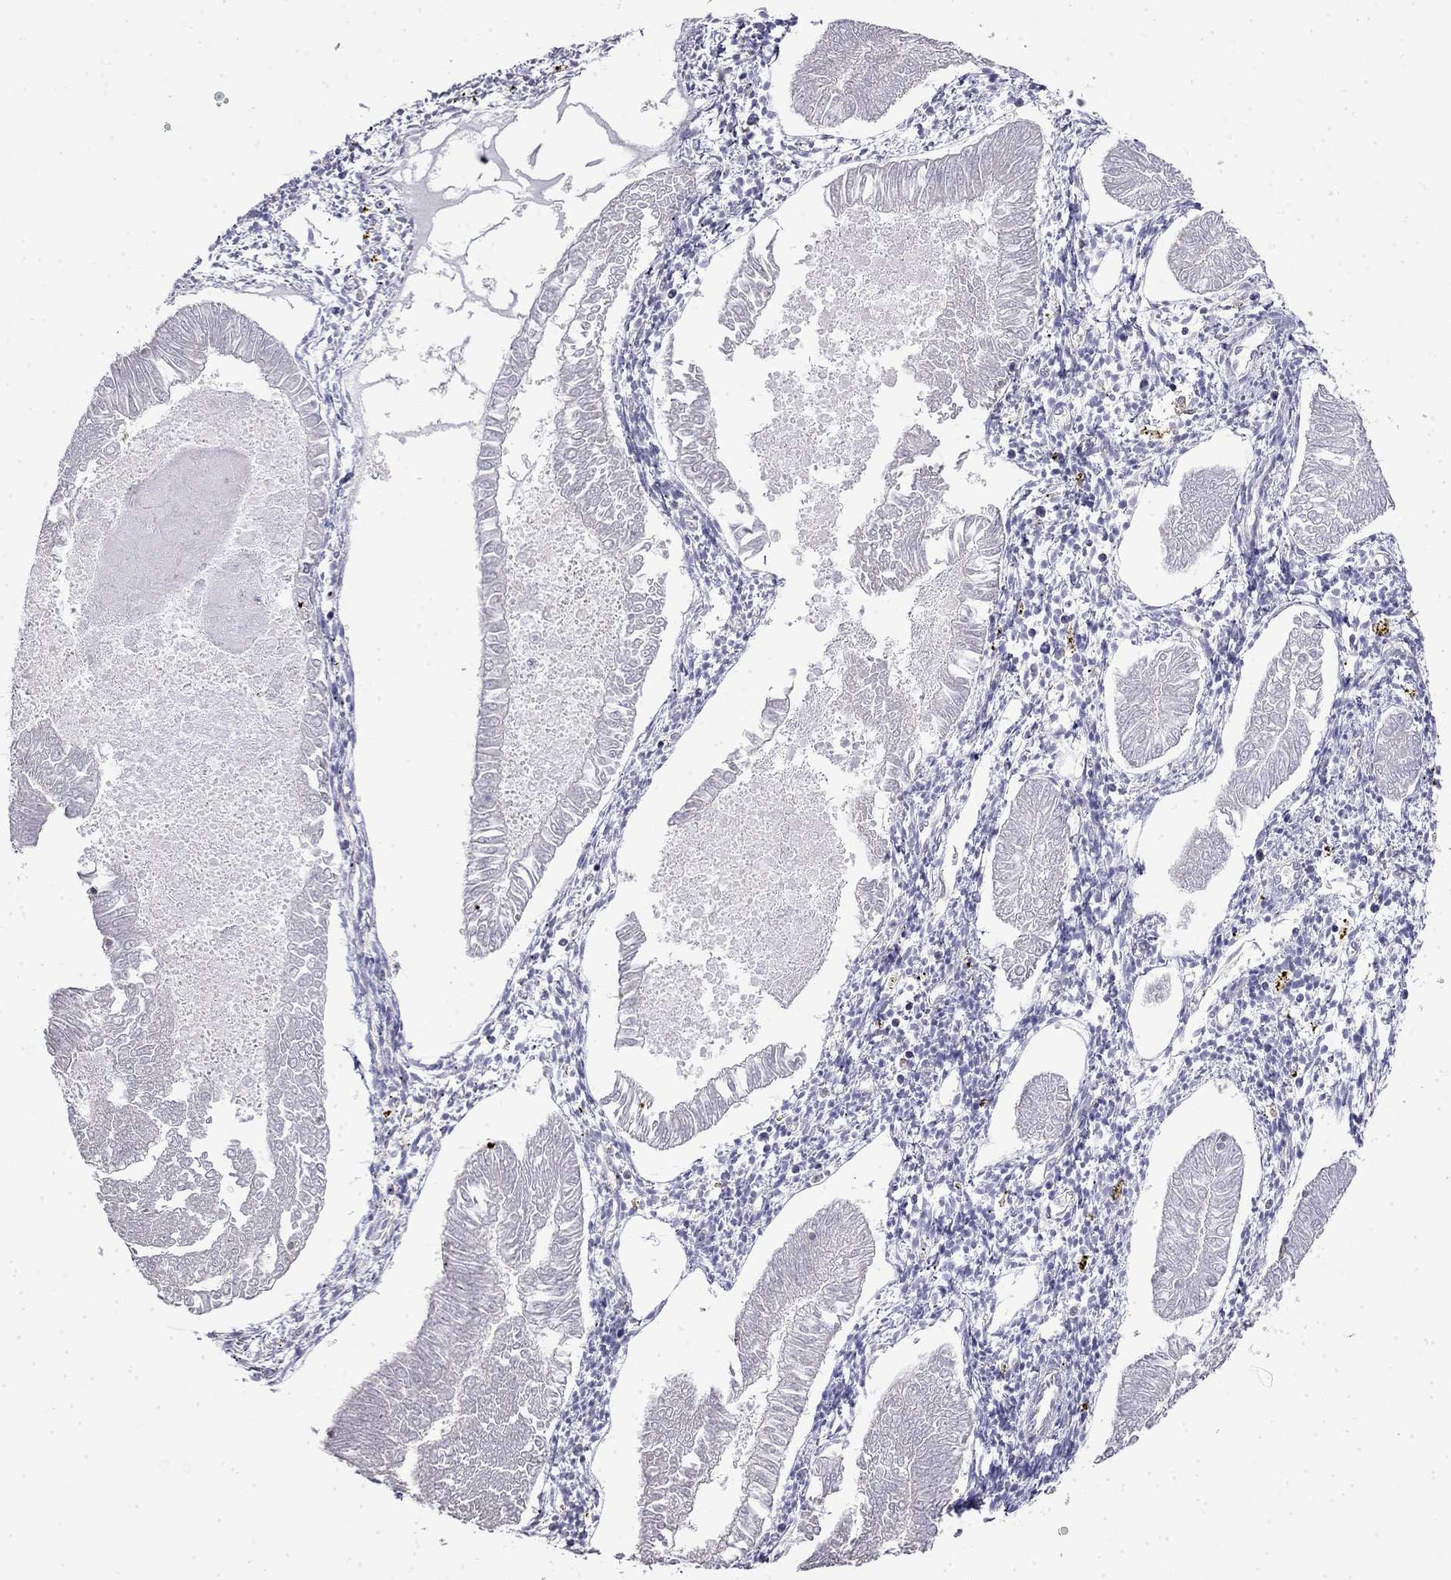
{"staining": {"intensity": "negative", "quantity": "none", "location": "none"}, "tissue": "endometrial cancer", "cell_type": "Tumor cells", "image_type": "cancer", "snomed": [{"axis": "morphology", "description": "Adenocarcinoma, NOS"}, {"axis": "topography", "description": "Endometrium"}], "caption": "High magnification brightfield microscopy of endometrial cancer stained with DAB (brown) and counterstained with hematoxylin (blue): tumor cells show no significant positivity.", "gene": "GUCA1B", "patient": {"sex": "female", "age": 53}}